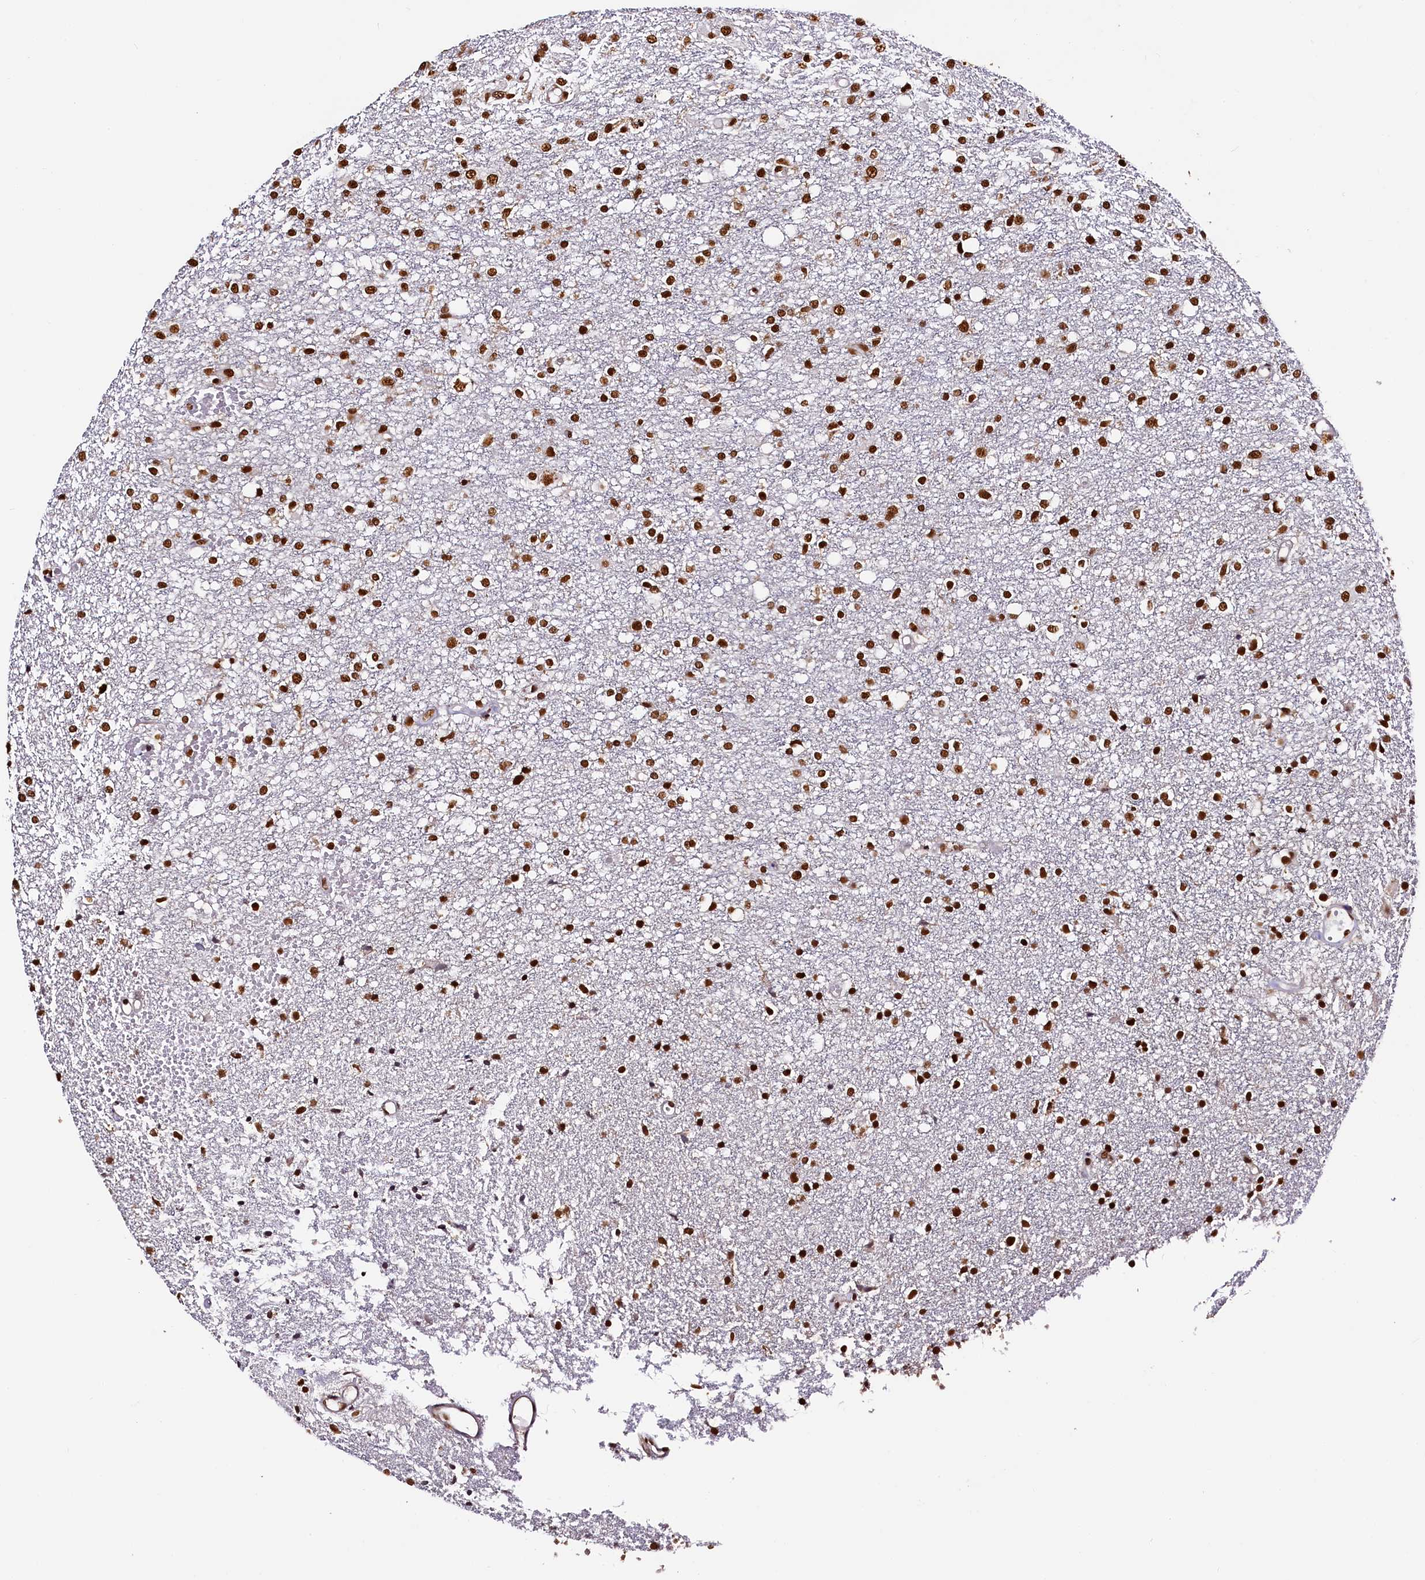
{"staining": {"intensity": "strong", "quantity": ">75%", "location": "nuclear"}, "tissue": "glioma", "cell_type": "Tumor cells", "image_type": "cancer", "snomed": [{"axis": "morphology", "description": "Glioma, malignant, High grade"}, {"axis": "topography", "description": "Brain"}], "caption": "The immunohistochemical stain highlights strong nuclear positivity in tumor cells of high-grade glioma (malignant) tissue.", "gene": "SNRPD2", "patient": {"sex": "female", "age": 59}}